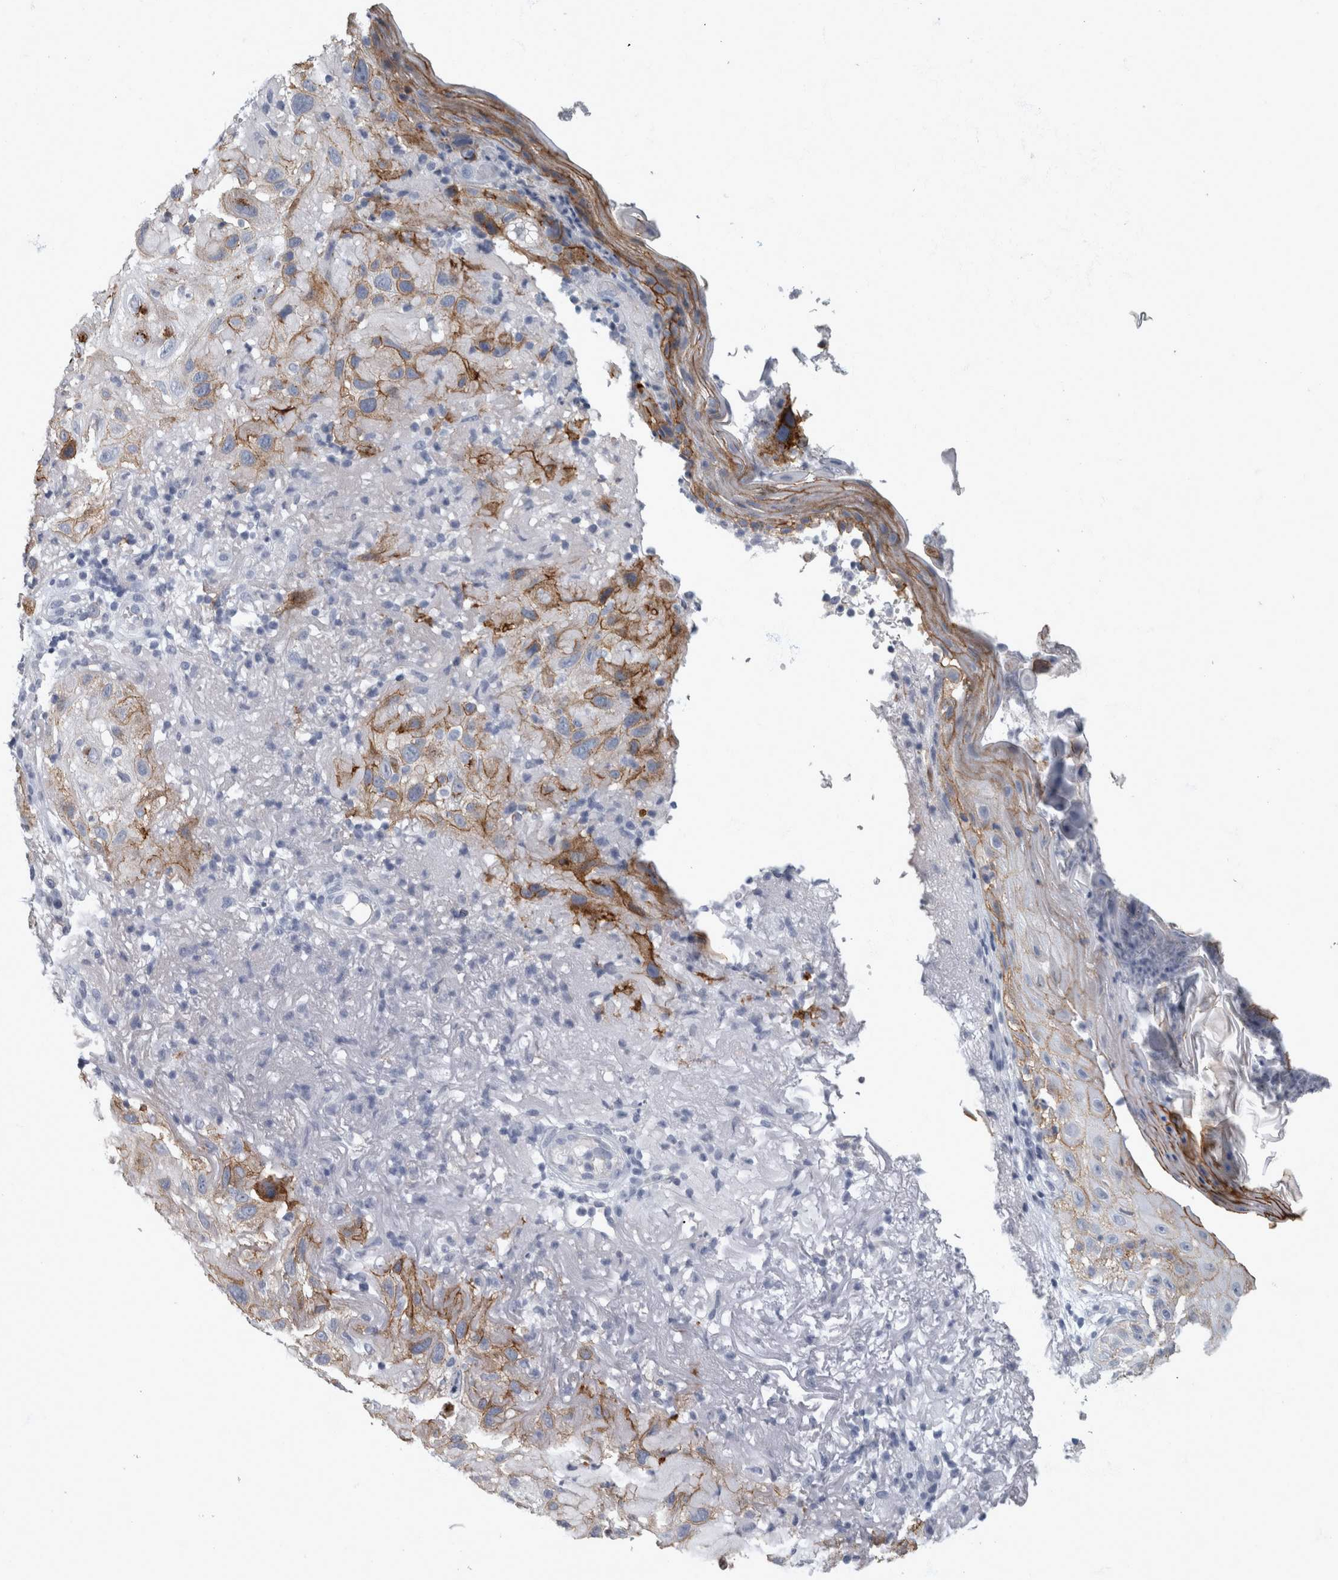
{"staining": {"intensity": "moderate", "quantity": ">75%", "location": "cytoplasmic/membranous"}, "tissue": "skin cancer", "cell_type": "Tumor cells", "image_type": "cancer", "snomed": [{"axis": "morphology", "description": "Squamous cell carcinoma, NOS"}, {"axis": "topography", "description": "Skin"}], "caption": "An image of skin cancer stained for a protein demonstrates moderate cytoplasmic/membranous brown staining in tumor cells. (Brightfield microscopy of DAB IHC at high magnification).", "gene": "DSG2", "patient": {"sex": "female", "age": 96}}